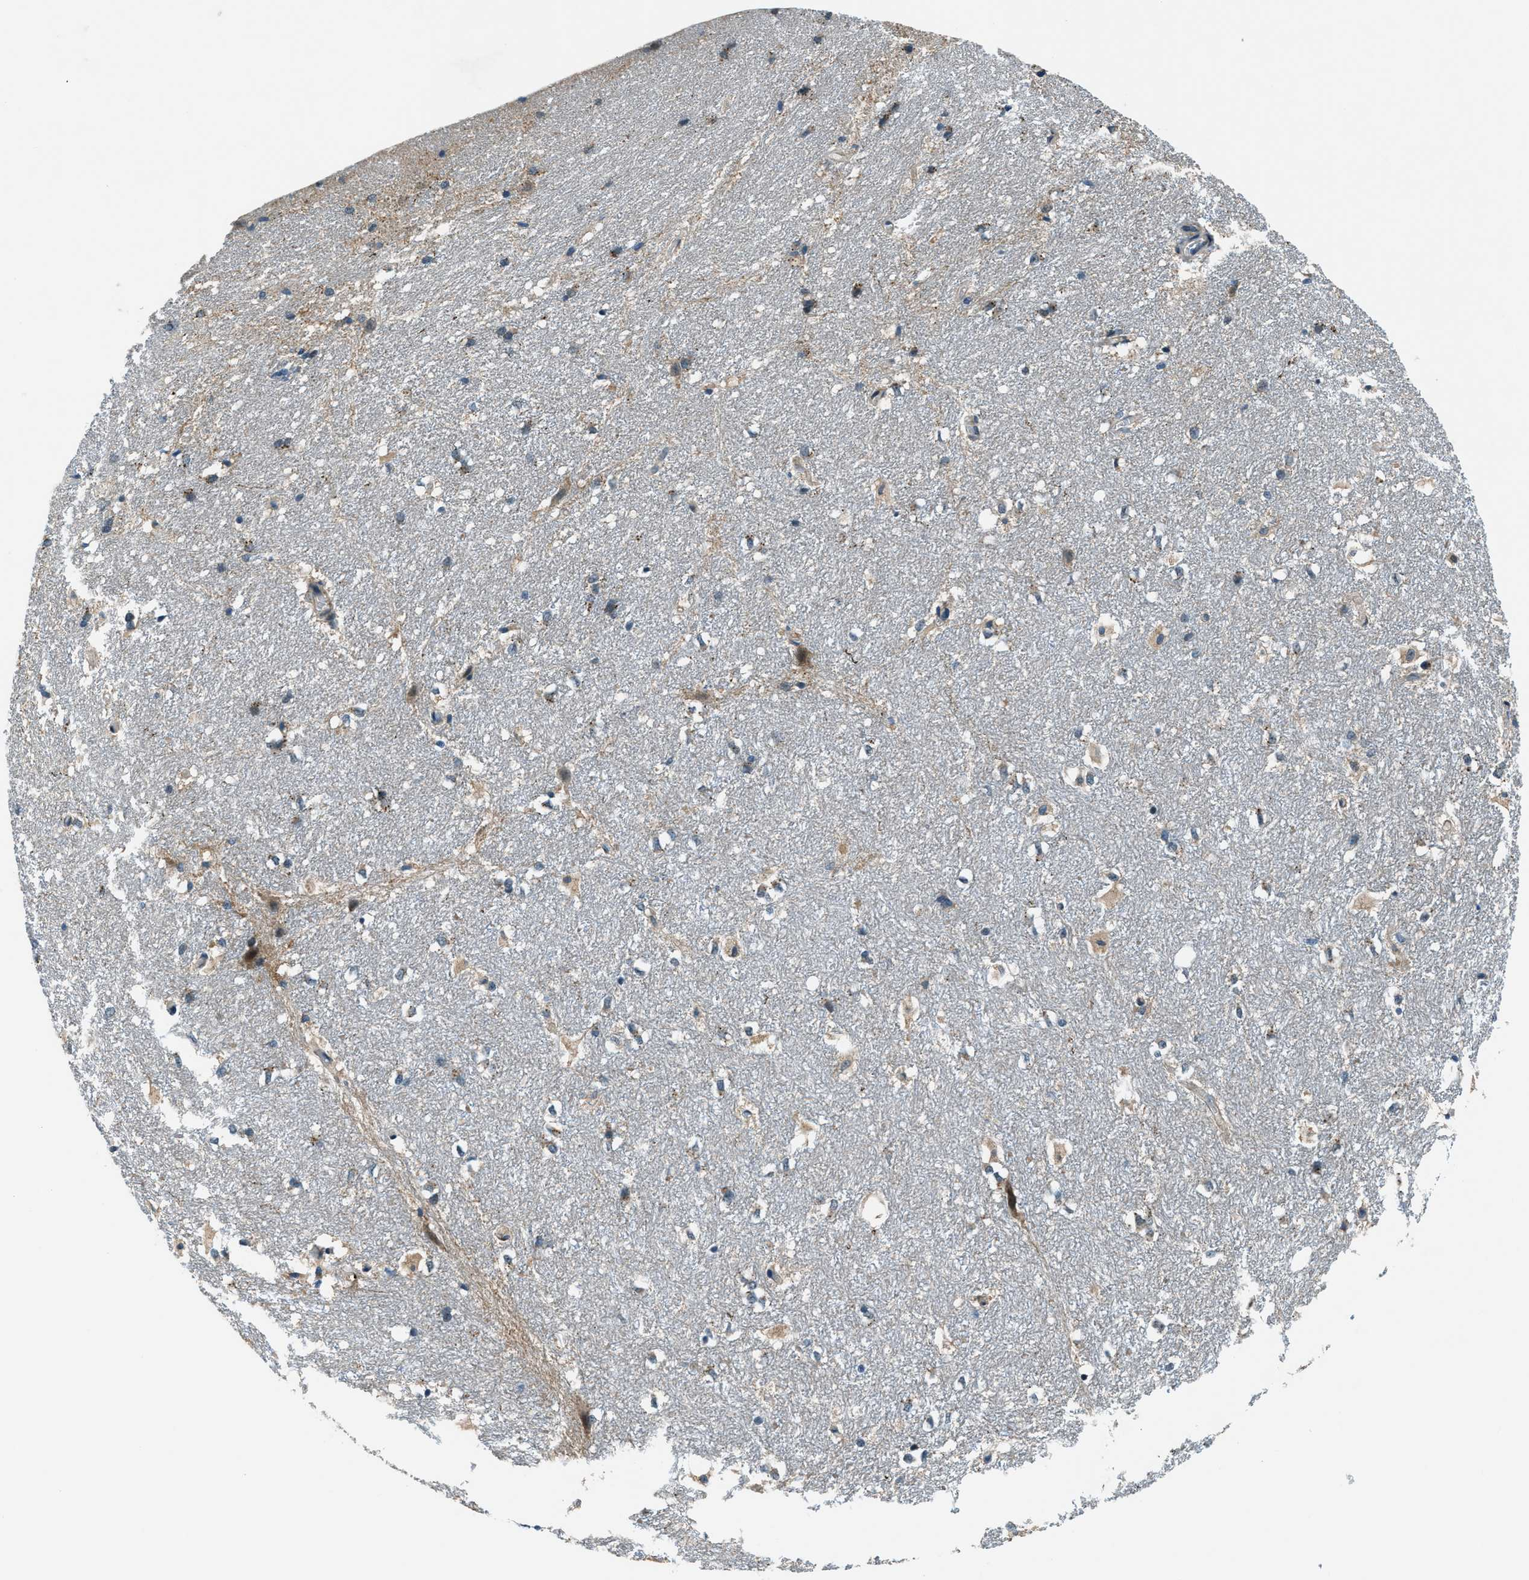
{"staining": {"intensity": "moderate", "quantity": "<25%", "location": "cytoplasmic/membranous"}, "tissue": "hippocampus", "cell_type": "Glial cells", "image_type": "normal", "snomed": [{"axis": "morphology", "description": "Normal tissue, NOS"}, {"axis": "topography", "description": "Hippocampus"}], "caption": "Immunohistochemical staining of benign human hippocampus displays moderate cytoplasmic/membranous protein positivity in approximately <25% of glial cells. Immunohistochemistry (ihc) stains the protein of interest in brown and the nuclei are stained blue.", "gene": "GINM1", "patient": {"sex": "female", "age": 19}}